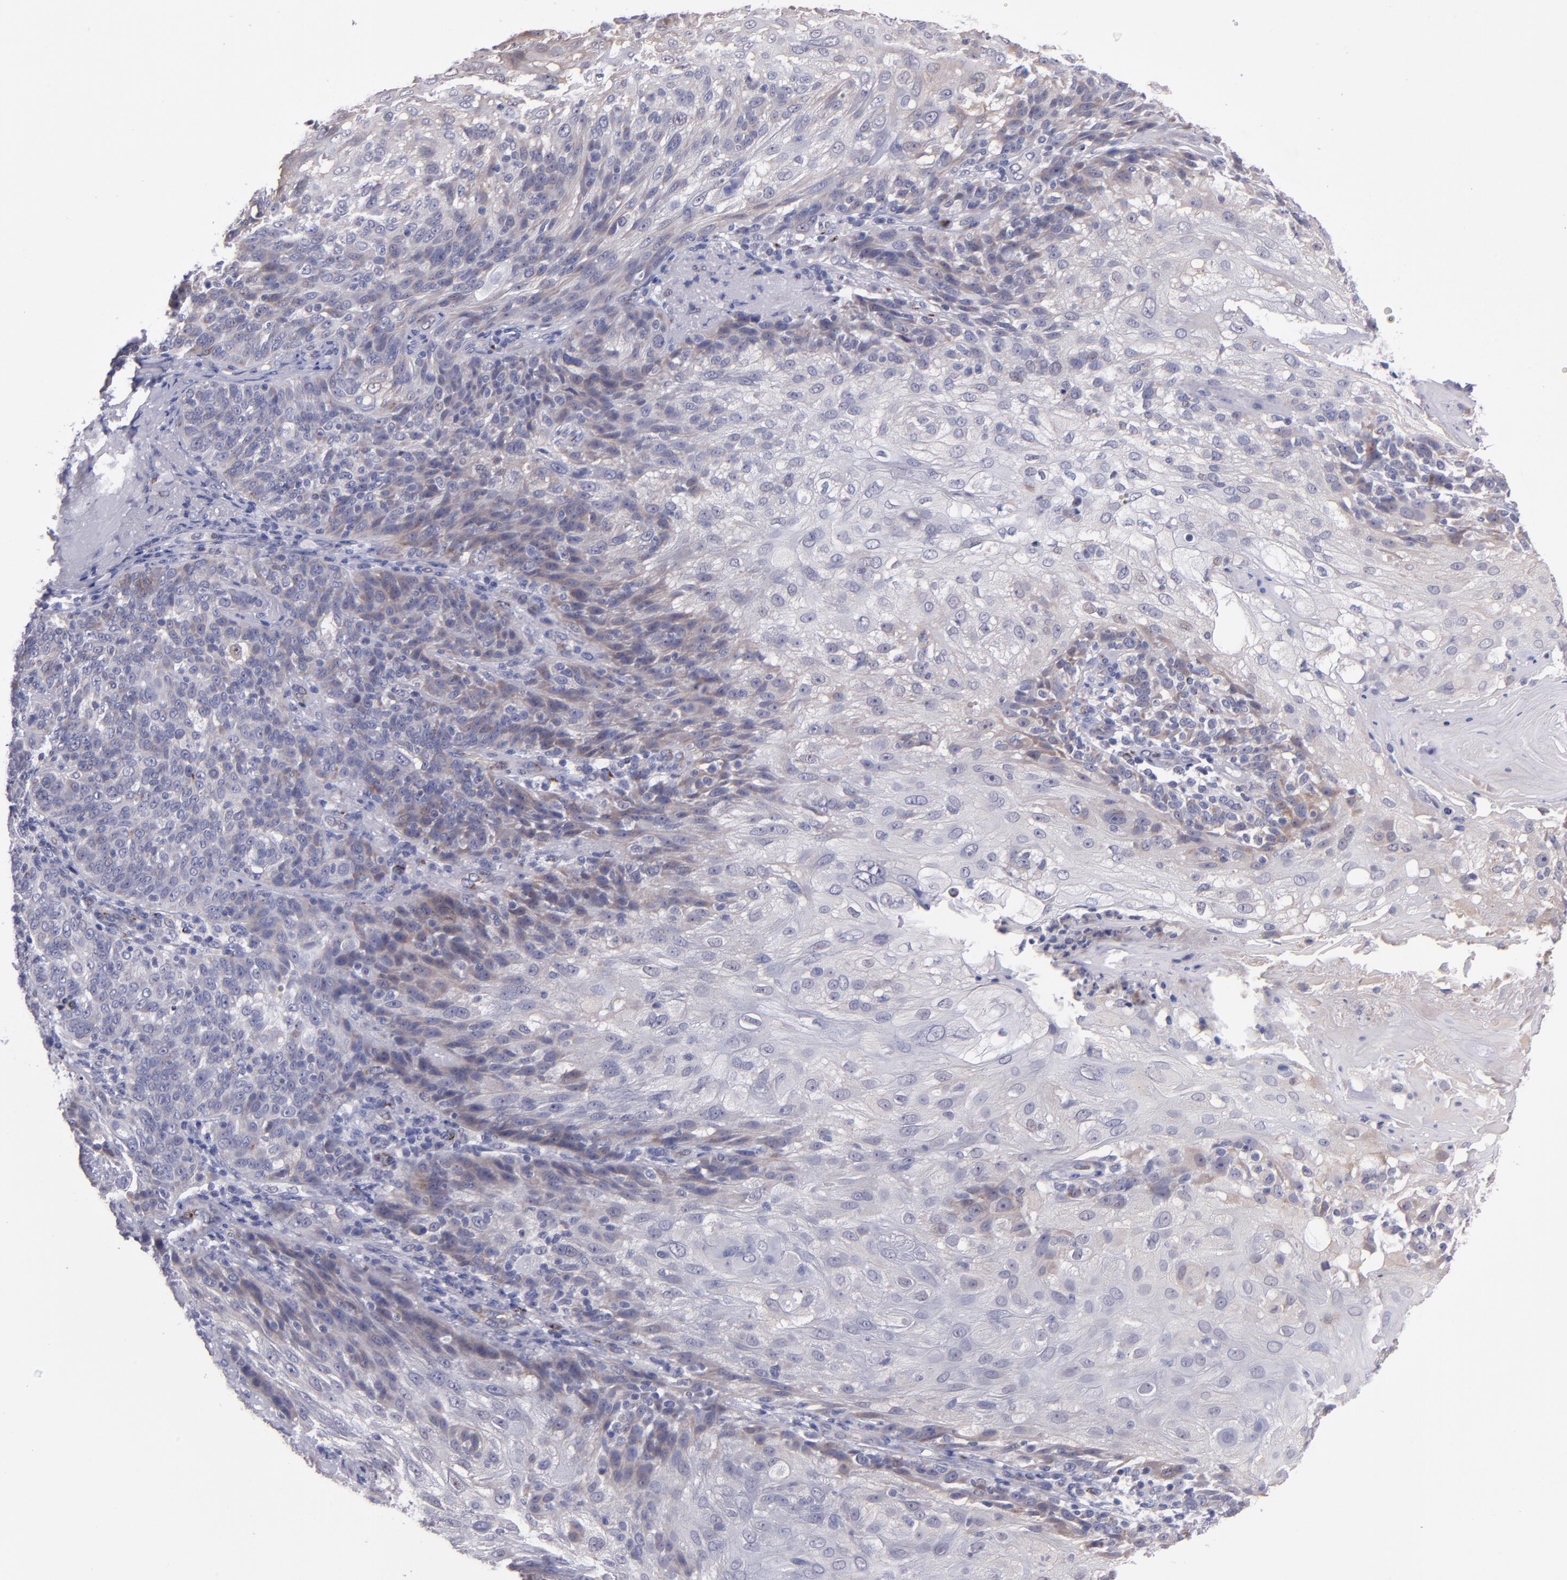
{"staining": {"intensity": "moderate", "quantity": "<25%", "location": "cytoplasmic/membranous"}, "tissue": "skin cancer", "cell_type": "Tumor cells", "image_type": "cancer", "snomed": [{"axis": "morphology", "description": "Normal tissue, NOS"}, {"axis": "morphology", "description": "Squamous cell carcinoma, NOS"}, {"axis": "topography", "description": "Skin"}], "caption": "Skin cancer stained with a brown dye demonstrates moderate cytoplasmic/membranous positive staining in approximately <25% of tumor cells.", "gene": "RAB41", "patient": {"sex": "female", "age": 83}}